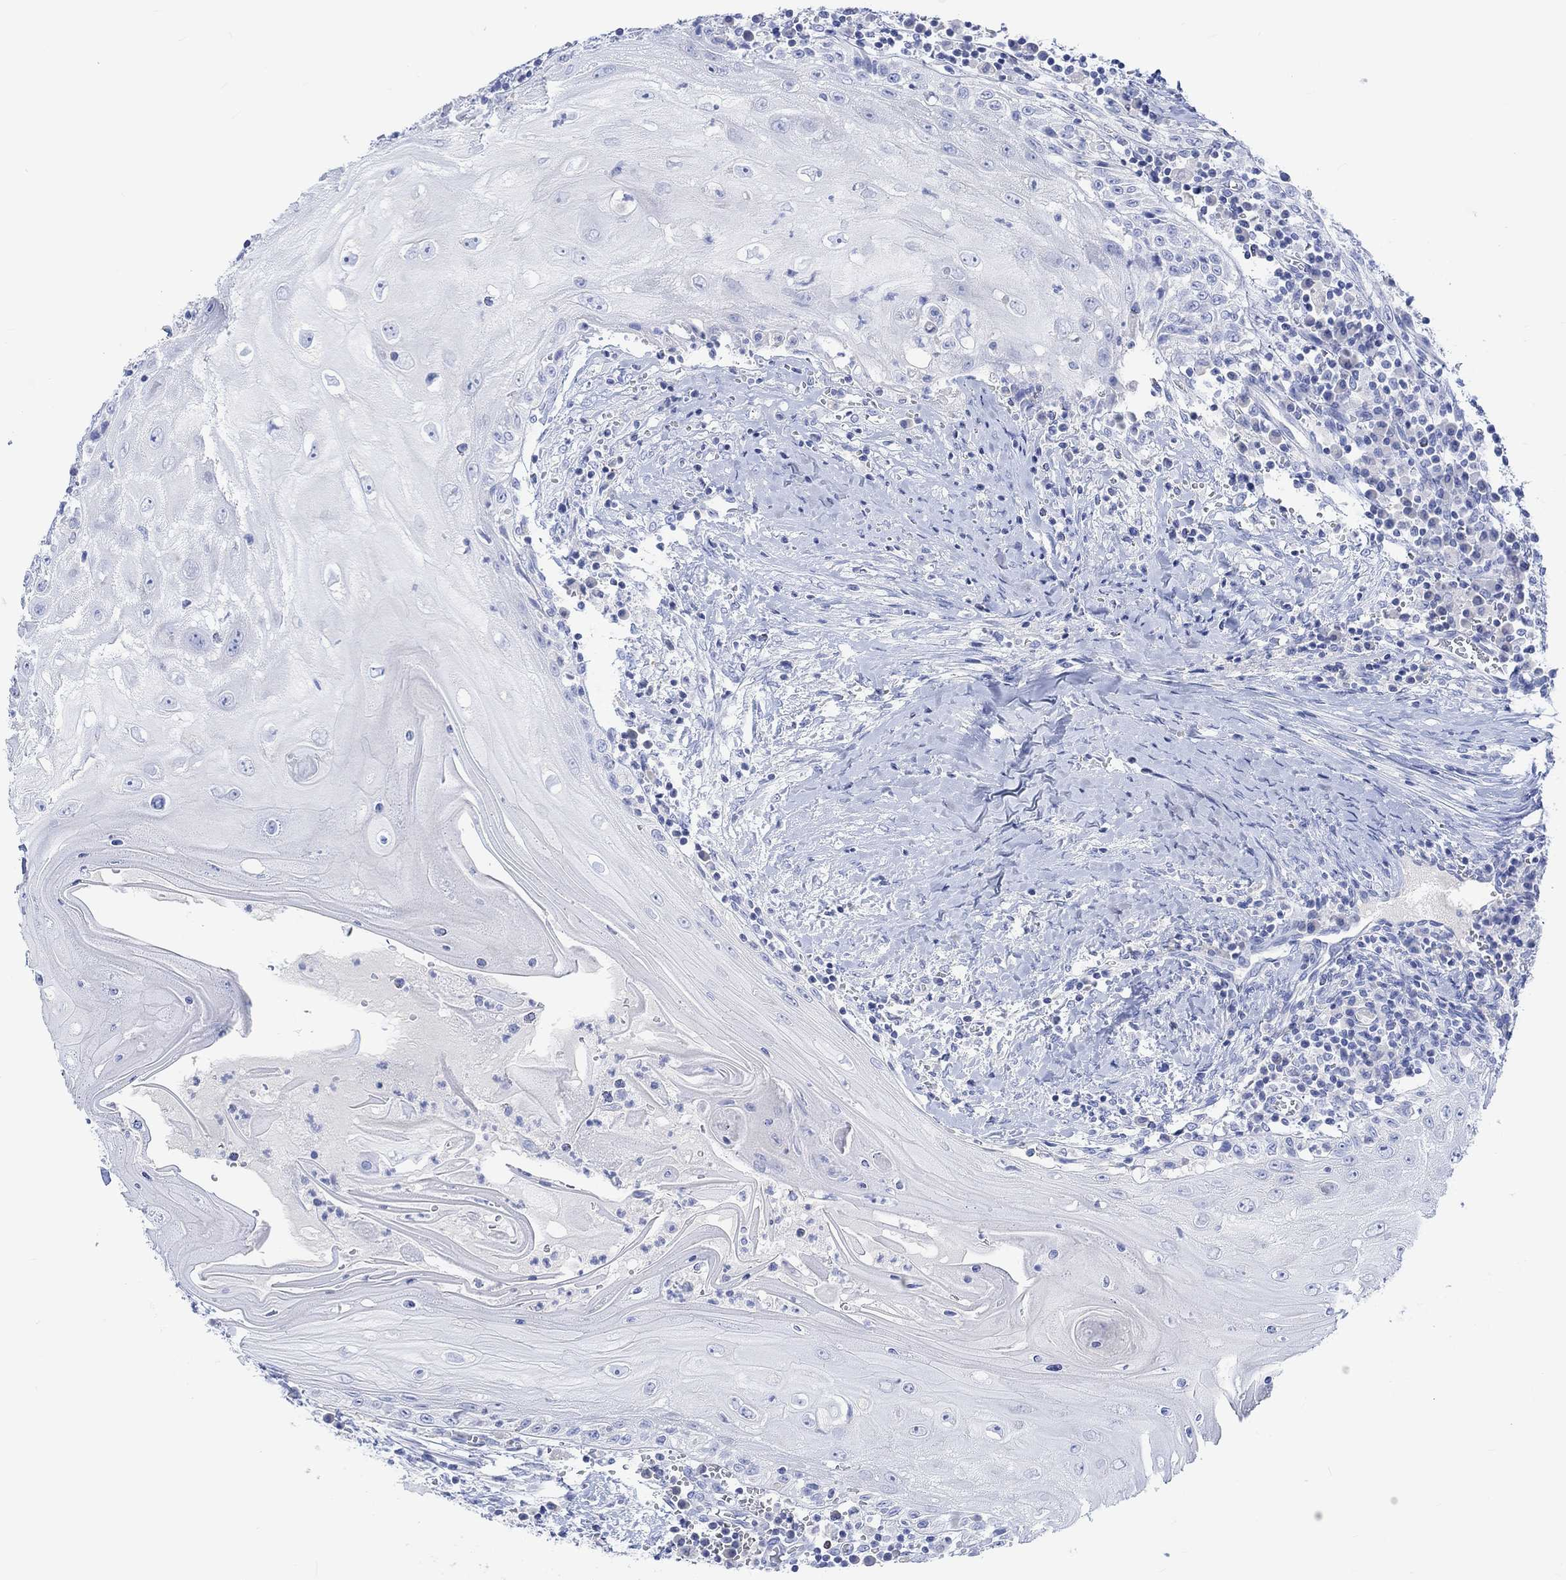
{"staining": {"intensity": "negative", "quantity": "none", "location": "none"}, "tissue": "head and neck cancer", "cell_type": "Tumor cells", "image_type": "cancer", "snomed": [{"axis": "morphology", "description": "Squamous cell carcinoma, NOS"}, {"axis": "topography", "description": "Oral tissue"}, {"axis": "topography", "description": "Head-Neck"}], "caption": "The photomicrograph shows no staining of tumor cells in squamous cell carcinoma (head and neck).", "gene": "CALCA", "patient": {"sex": "male", "age": 58}}